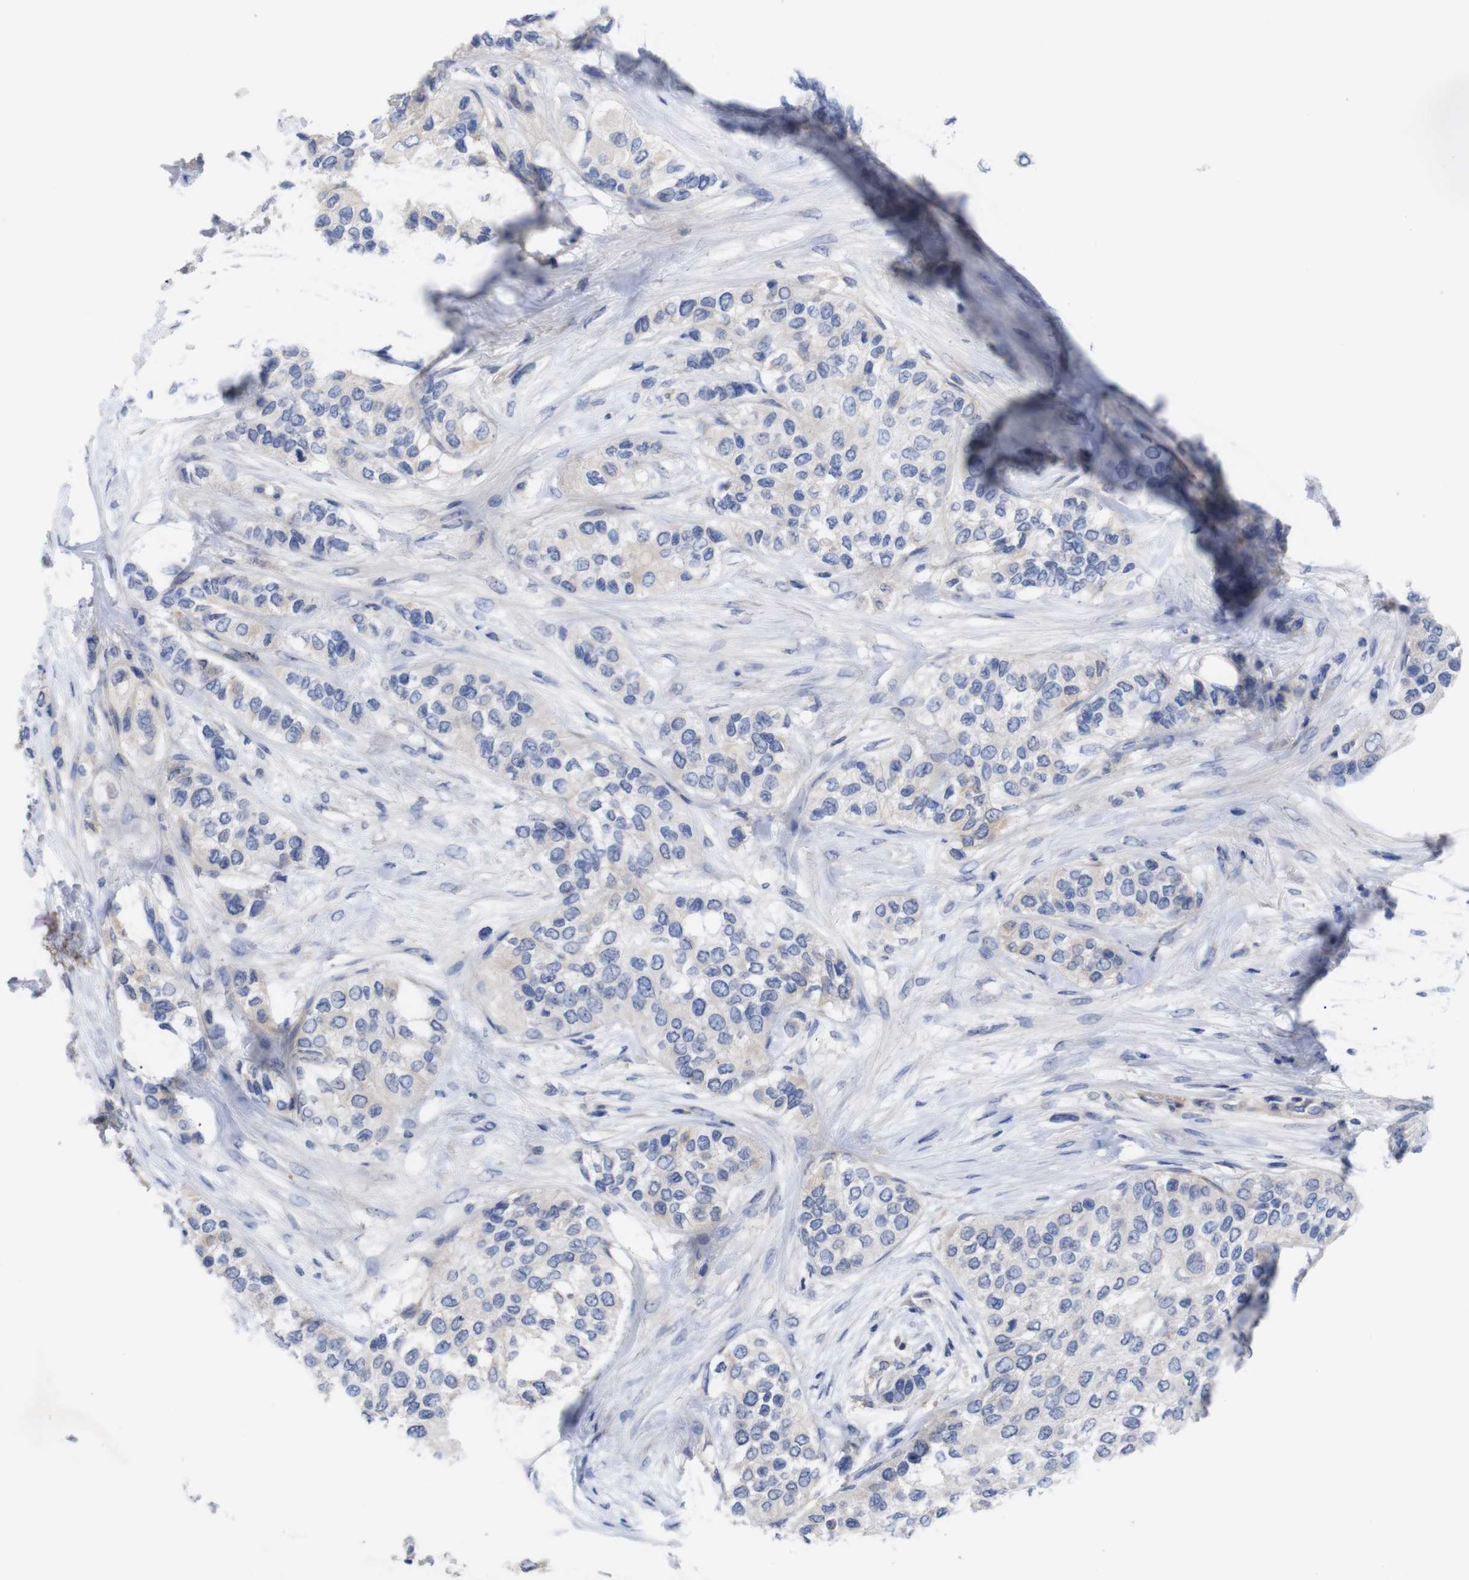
{"staining": {"intensity": "negative", "quantity": "none", "location": "none"}, "tissue": "urothelial cancer", "cell_type": "Tumor cells", "image_type": "cancer", "snomed": [{"axis": "morphology", "description": "Urothelial carcinoma, High grade"}, {"axis": "topography", "description": "Urinary bladder"}], "caption": "Immunohistochemistry micrograph of neoplastic tissue: human high-grade urothelial carcinoma stained with DAB exhibits no significant protein staining in tumor cells.", "gene": "C5AR1", "patient": {"sex": "female", "age": 56}}